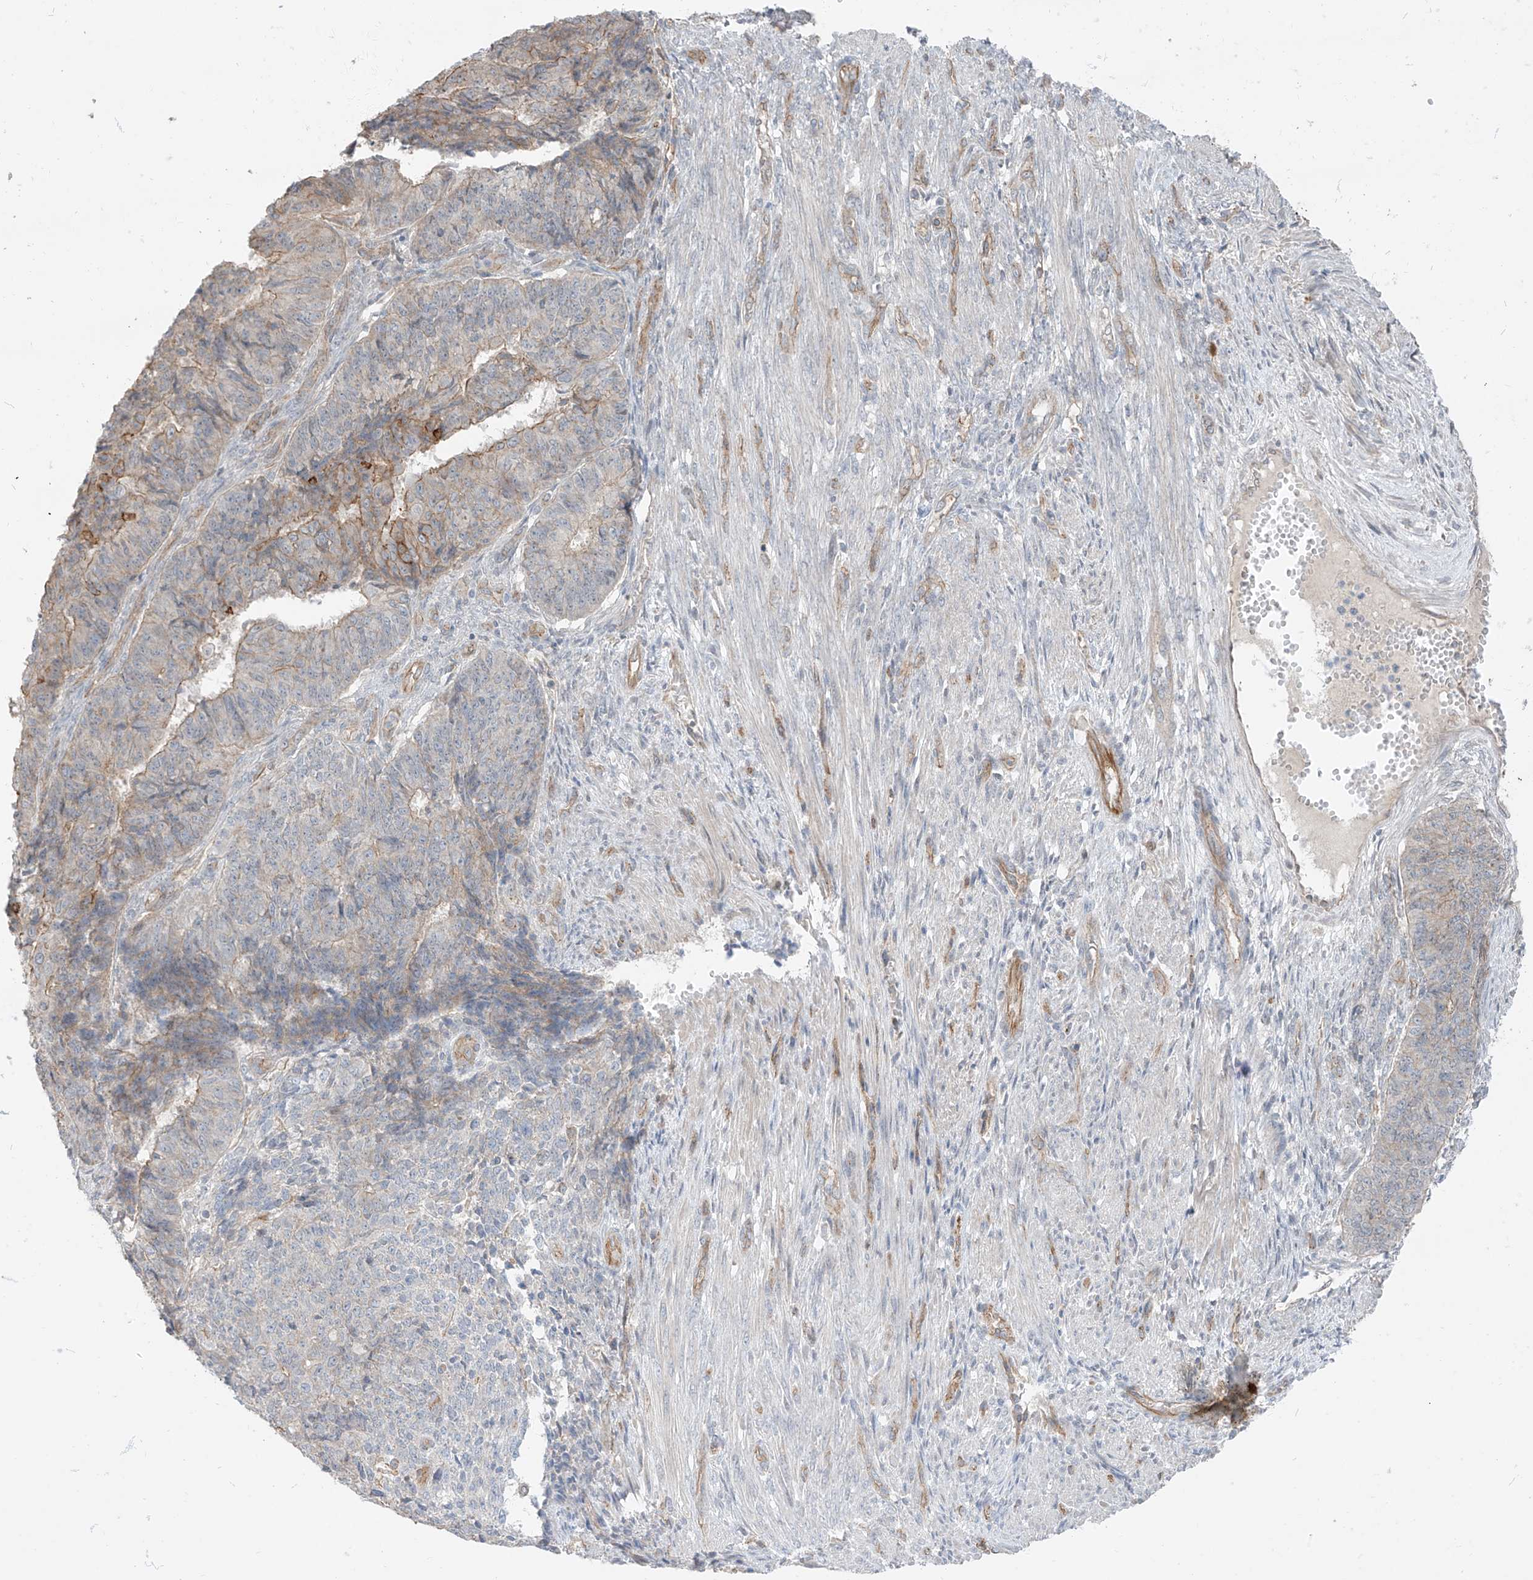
{"staining": {"intensity": "moderate", "quantity": "<25%", "location": "cytoplasmic/membranous"}, "tissue": "endometrial cancer", "cell_type": "Tumor cells", "image_type": "cancer", "snomed": [{"axis": "morphology", "description": "Adenocarcinoma, NOS"}, {"axis": "topography", "description": "Endometrium"}], "caption": "A brown stain labels moderate cytoplasmic/membranous expression of a protein in human endometrial cancer tumor cells. The staining was performed using DAB (3,3'-diaminobenzidine), with brown indicating positive protein expression. Nuclei are stained blue with hematoxylin.", "gene": "EPHX4", "patient": {"sex": "female", "age": 32}}